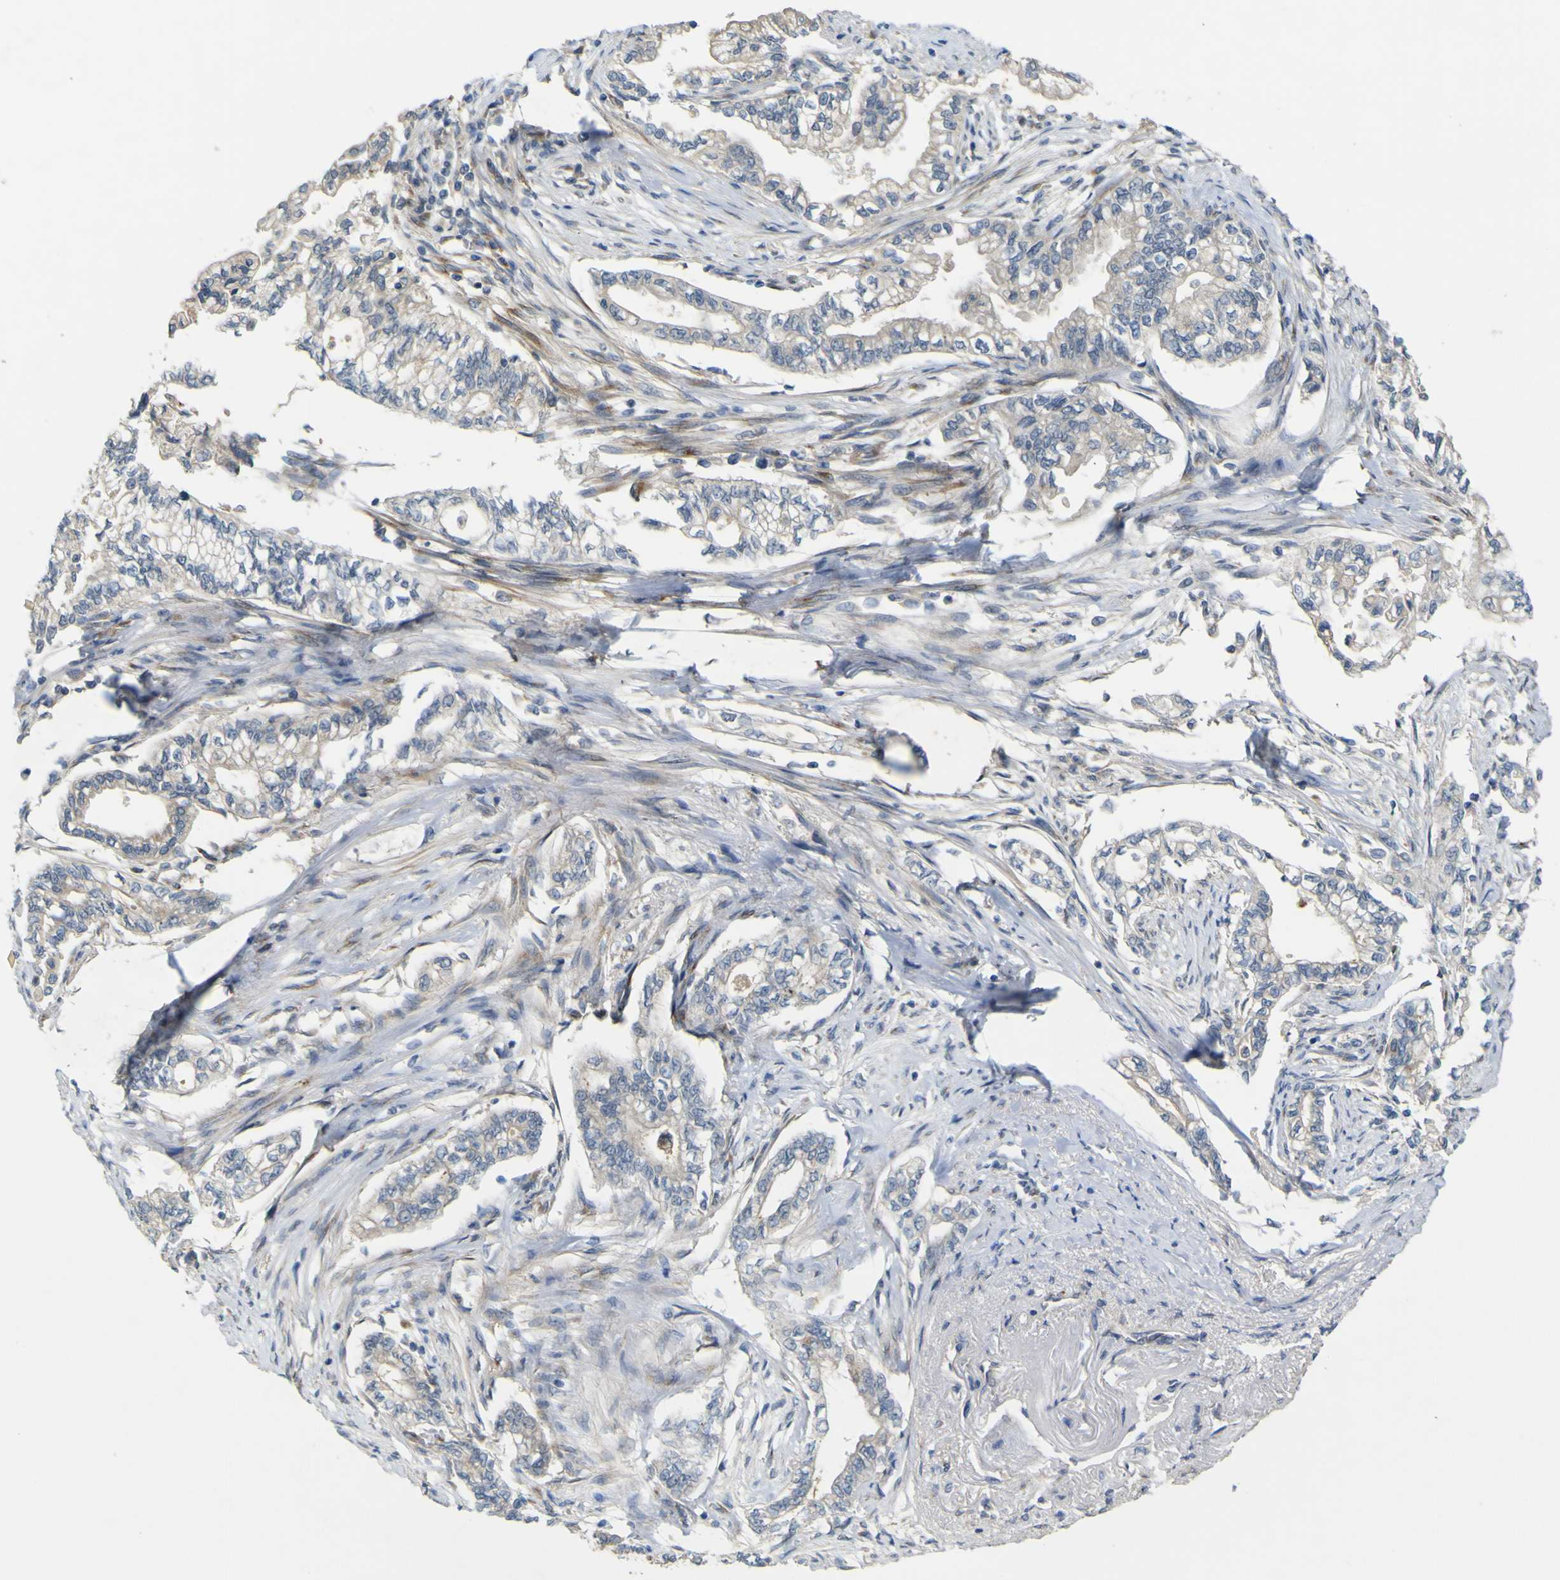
{"staining": {"intensity": "negative", "quantity": "none", "location": "none"}, "tissue": "pancreatic cancer", "cell_type": "Tumor cells", "image_type": "cancer", "snomed": [{"axis": "morphology", "description": "Normal tissue, NOS"}, {"axis": "topography", "description": "Pancreas"}], "caption": "The immunohistochemistry (IHC) histopathology image has no significant staining in tumor cells of pancreatic cancer tissue. (DAB (3,3'-diaminobenzidine) immunohistochemistry visualized using brightfield microscopy, high magnification).", "gene": "IGF2R", "patient": {"sex": "male", "age": 42}}